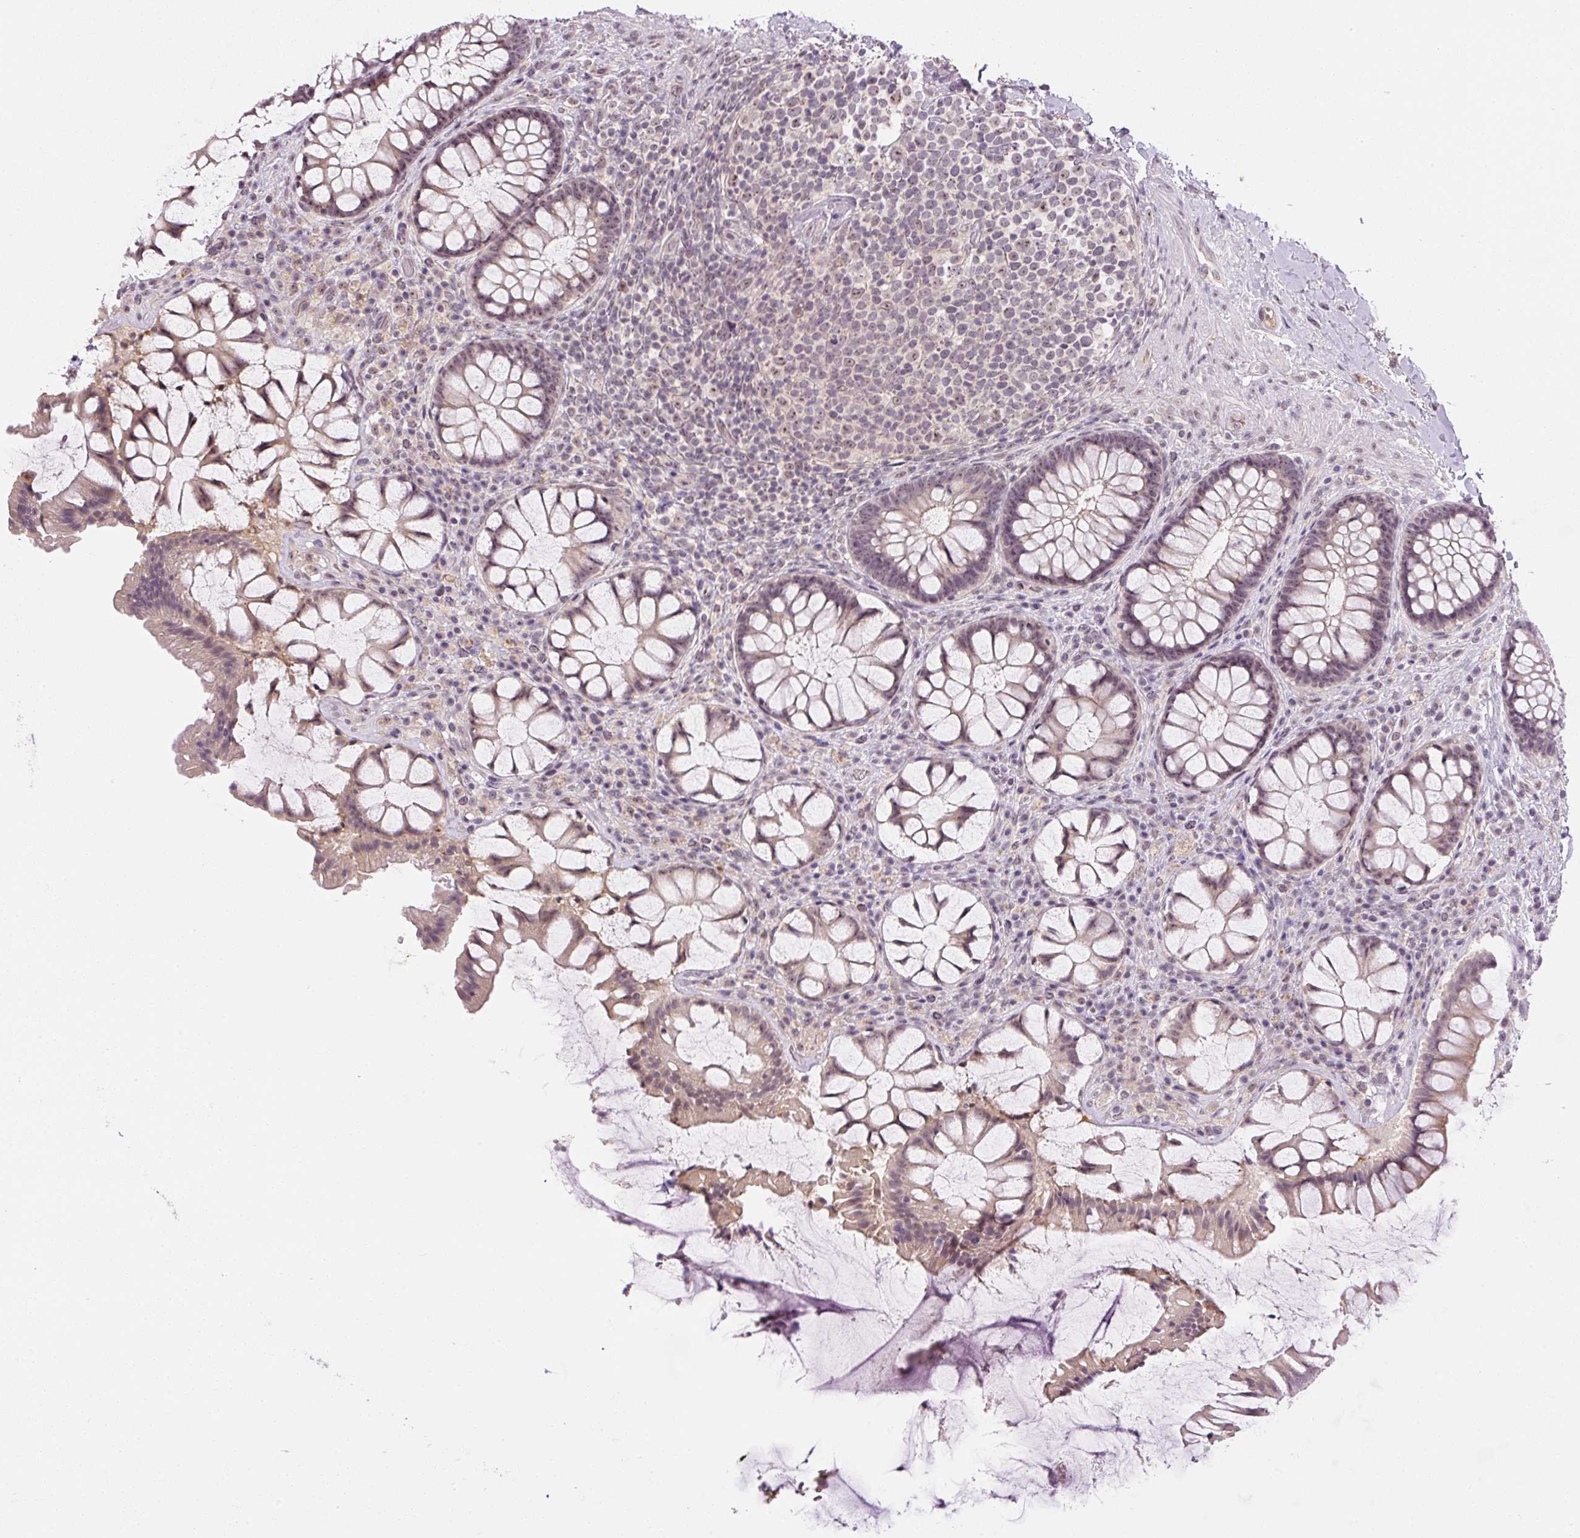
{"staining": {"intensity": "weak", "quantity": "25%-75%", "location": "cytoplasmic/membranous,nuclear"}, "tissue": "rectum", "cell_type": "Glandular cells", "image_type": "normal", "snomed": [{"axis": "morphology", "description": "Normal tissue, NOS"}, {"axis": "topography", "description": "Rectum"}], "caption": "This micrograph exhibits benign rectum stained with IHC to label a protein in brown. The cytoplasmic/membranous,nuclear of glandular cells show weak positivity for the protein. Nuclei are counter-stained blue.", "gene": "SGF29", "patient": {"sex": "female", "age": 58}}